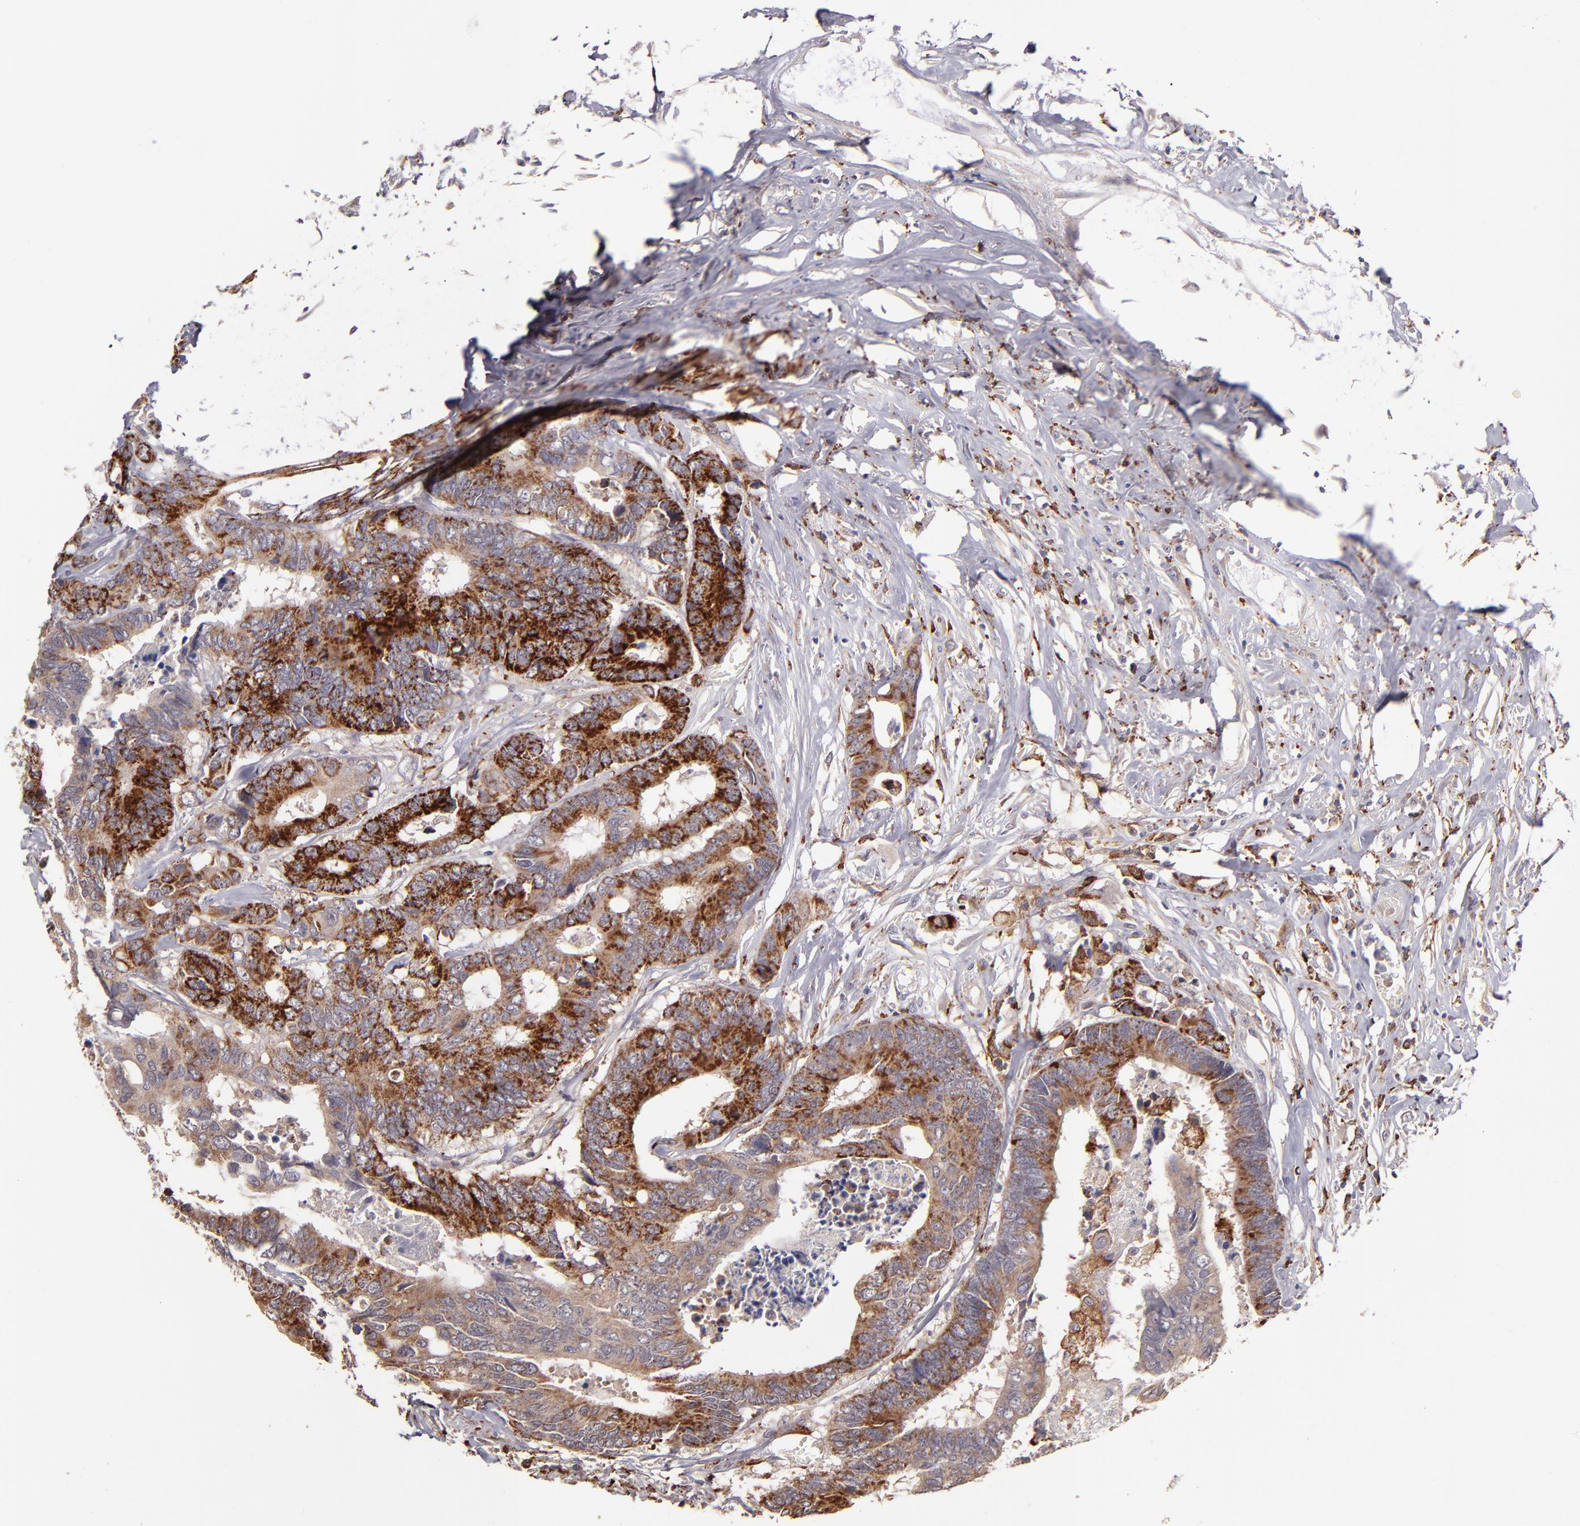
{"staining": {"intensity": "strong", "quantity": ">75%", "location": "cytoplasmic/membranous"}, "tissue": "colorectal cancer", "cell_type": "Tumor cells", "image_type": "cancer", "snomed": [{"axis": "morphology", "description": "Adenocarcinoma, NOS"}, {"axis": "topography", "description": "Rectum"}], "caption": "Immunohistochemistry staining of colorectal cancer (adenocarcinoma), which shows high levels of strong cytoplasmic/membranous expression in approximately >75% of tumor cells indicating strong cytoplasmic/membranous protein expression. The staining was performed using DAB (3,3'-diaminobenzidine) (brown) for protein detection and nuclei were counterstained in hematoxylin (blue).", "gene": "GLDC", "patient": {"sex": "male", "age": 55}}